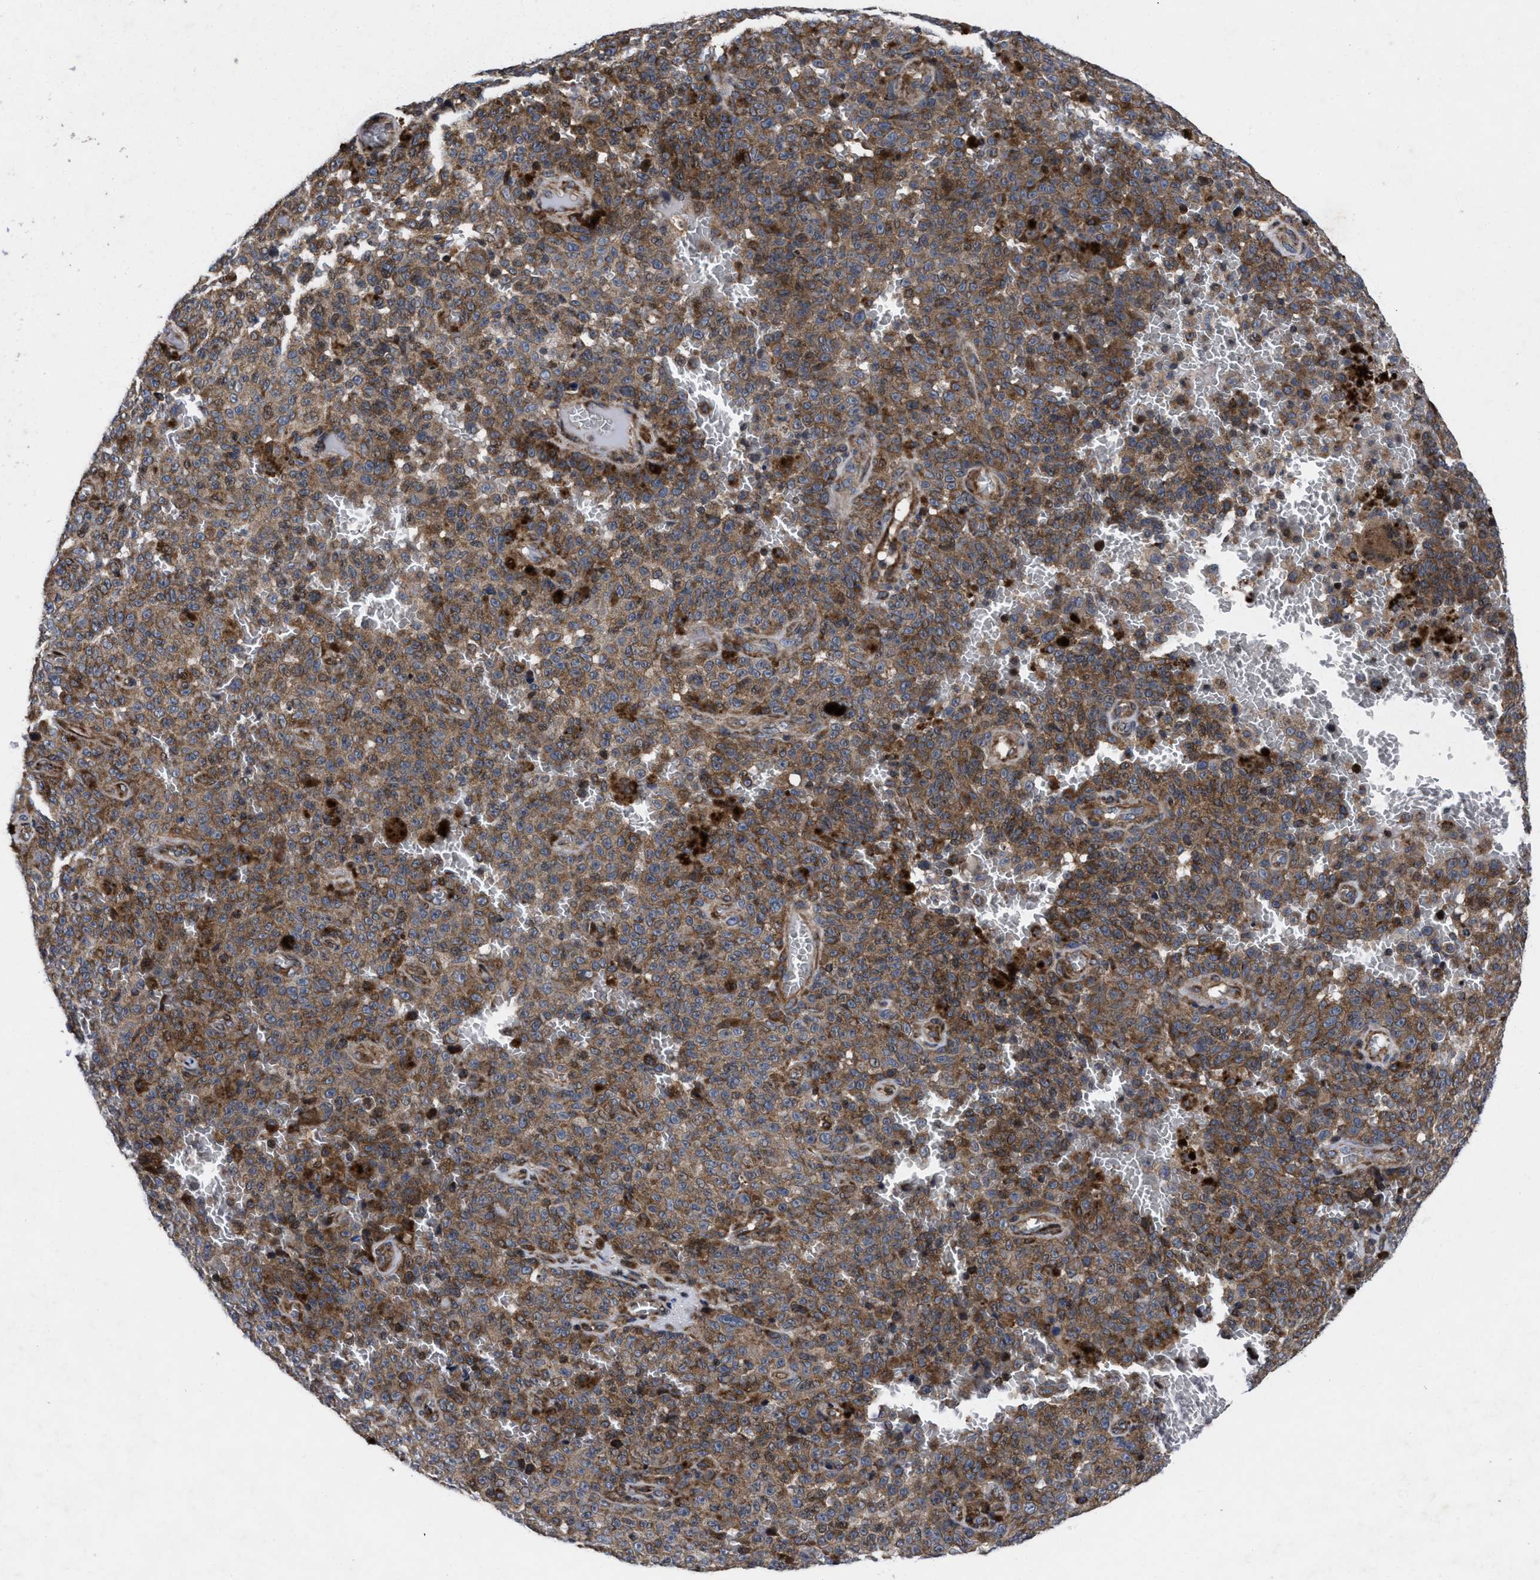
{"staining": {"intensity": "moderate", "quantity": ">75%", "location": "cytoplasmic/membranous"}, "tissue": "melanoma", "cell_type": "Tumor cells", "image_type": "cancer", "snomed": [{"axis": "morphology", "description": "Malignant melanoma, NOS"}, {"axis": "topography", "description": "Skin"}], "caption": "Protein staining of malignant melanoma tissue shows moderate cytoplasmic/membranous staining in approximately >75% of tumor cells. (DAB (3,3'-diaminobenzidine) IHC, brown staining for protein, blue staining for nuclei).", "gene": "MRPL50", "patient": {"sex": "female", "age": 82}}